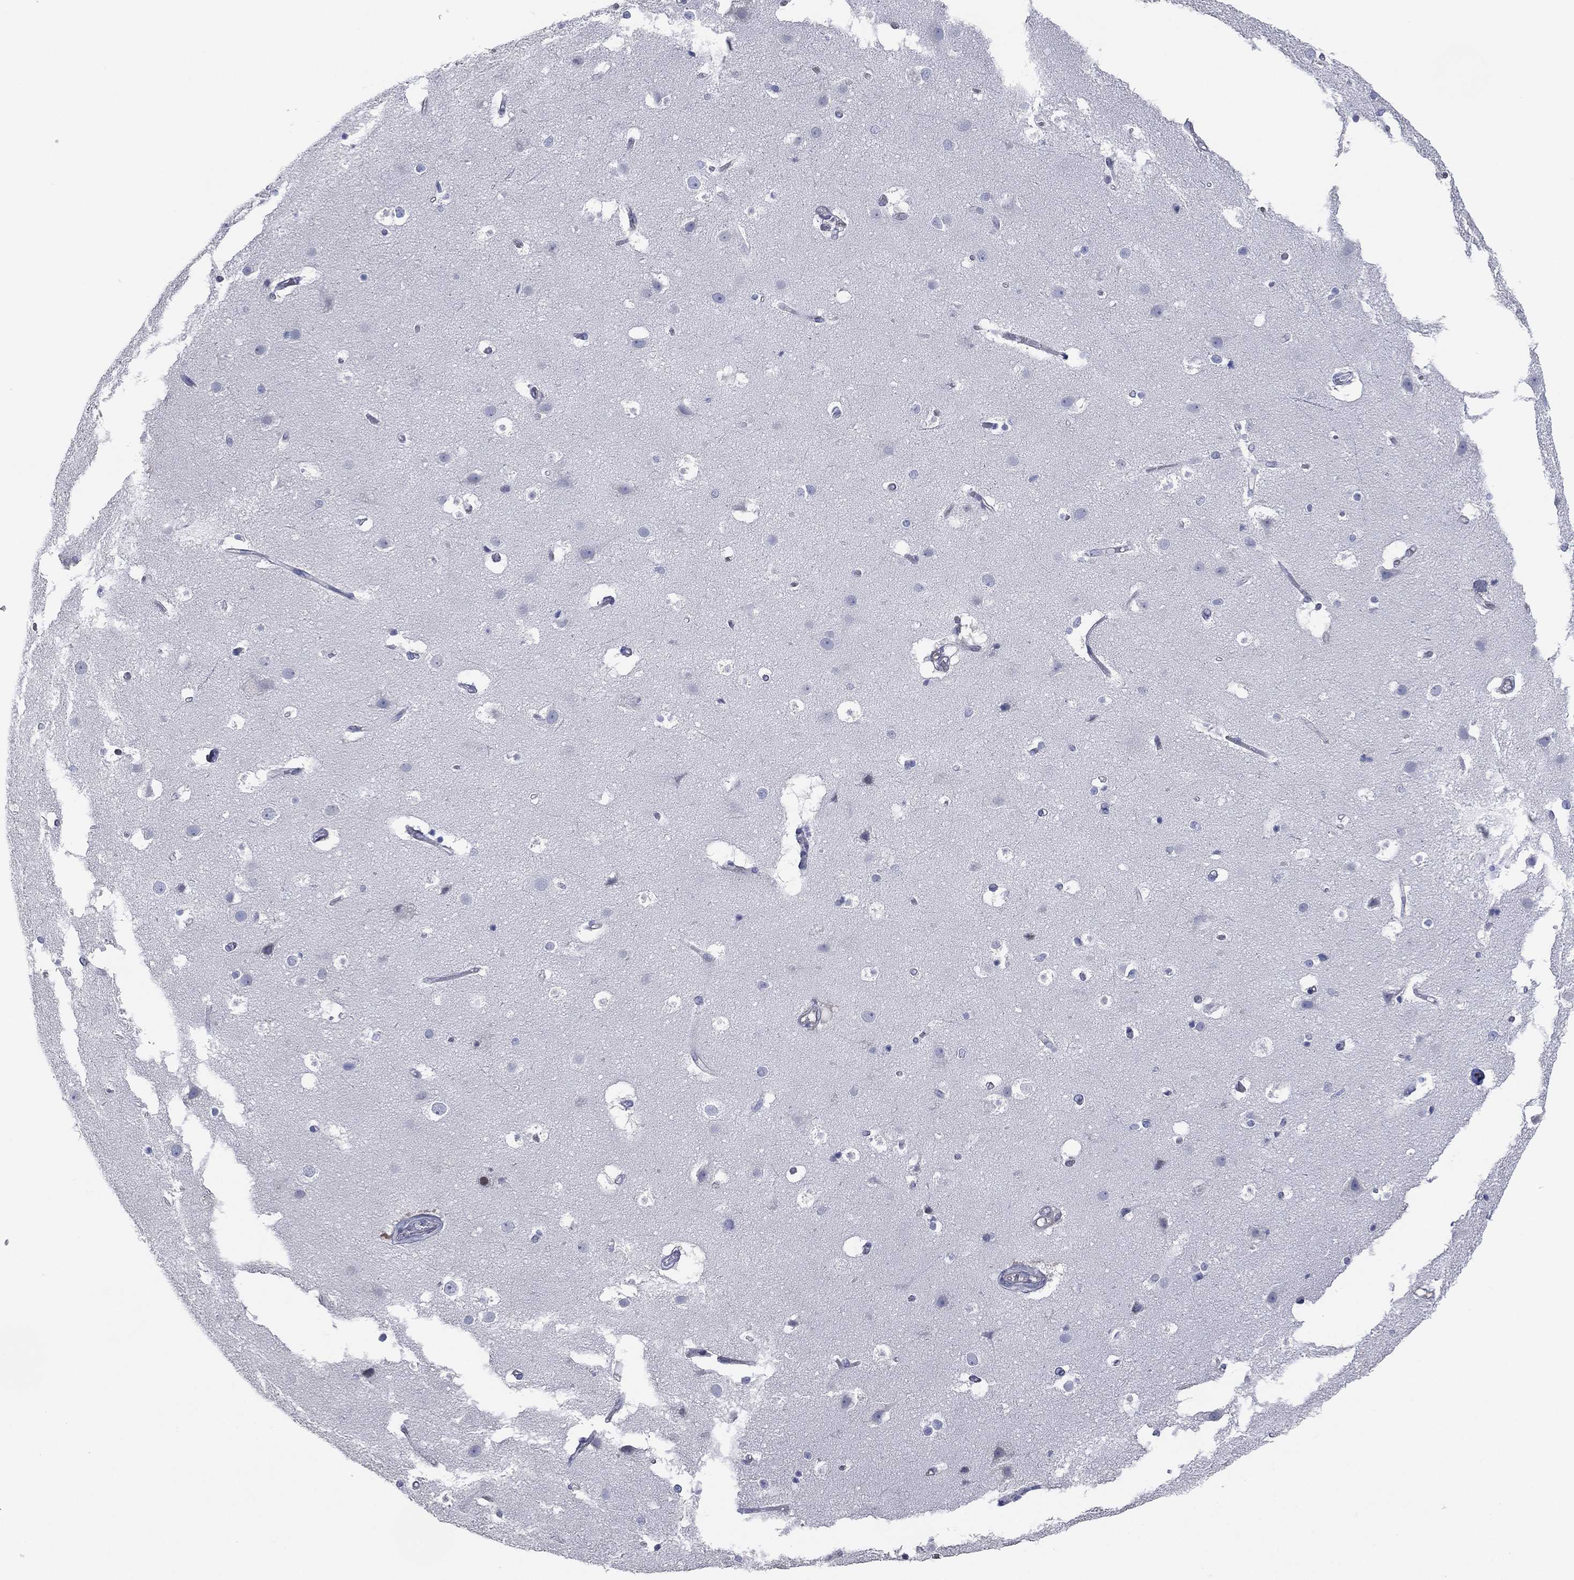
{"staining": {"intensity": "negative", "quantity": "none", "location": "none"}, "tissue": "cerebral cortex", "cell_type": "Endothelial cells", "image_type": "normal", "snomed": [{"axis": "morphology", "description": "Normal tissue, NOS"}, {"axis": "topography", "description": "Cerebral cortex"}], "caption": "This is an IHC photomicrograph of benign cerebral cortex. There is no staining in endothelial cells.", "gene": "CFTR", "patient": {"sex": "female", "age": 52}}